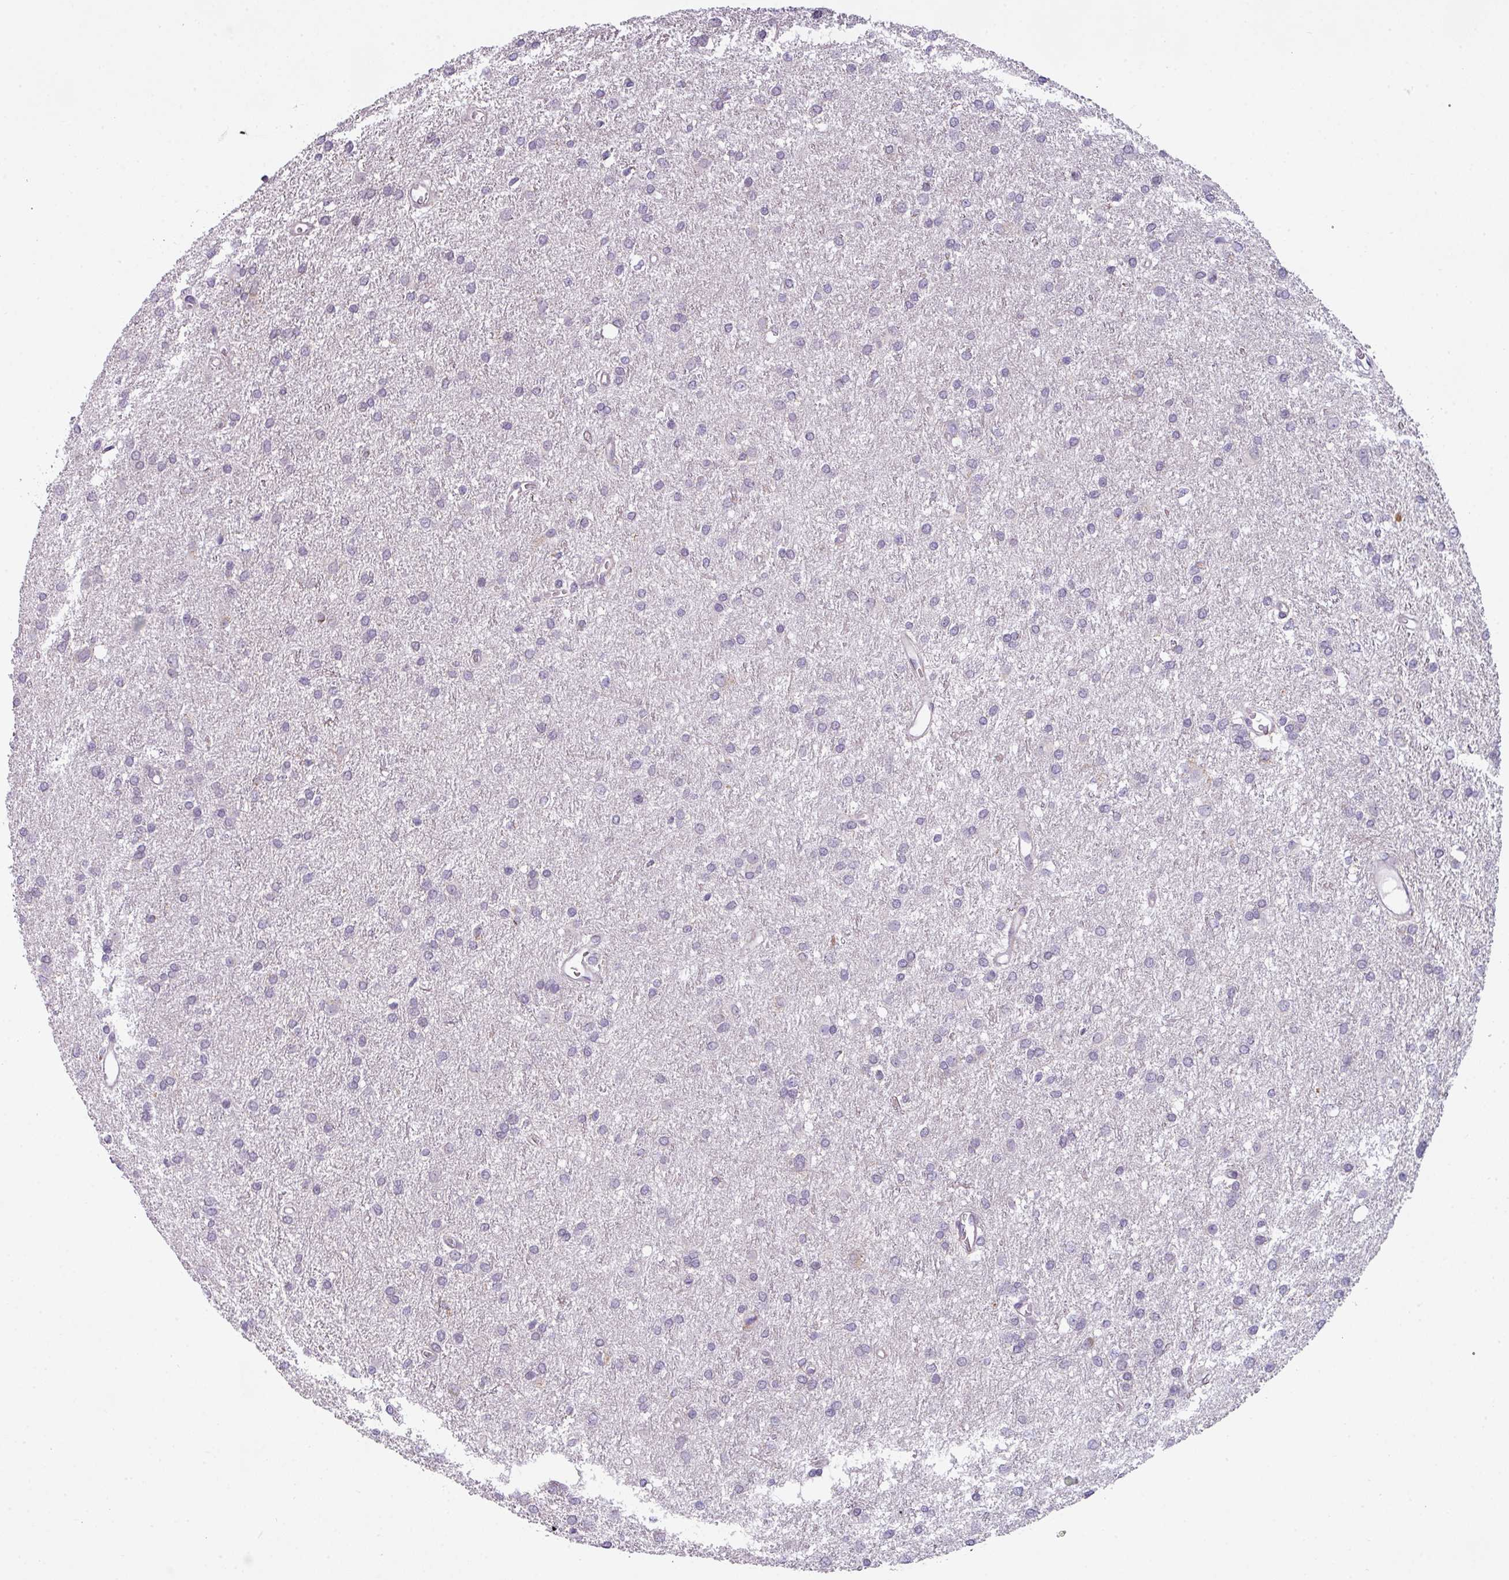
{"staining": {"intensity": "negative", "quantity": "none", "location": "none"}, "tissue": "glioma", "cell_type": "Tumor cells", "image_type": "cancer", "snomed": [{"axis": "morphology", "description": "Glioma, malignant, High grade"}, {"axis": "topography", "description": "Brain"}], "caption": "Tumor cells show no significant protein positivity in malignant glioma (high-grade).", "gene": "C2orf68", "patient": {"sex": "female", "age": 50}}